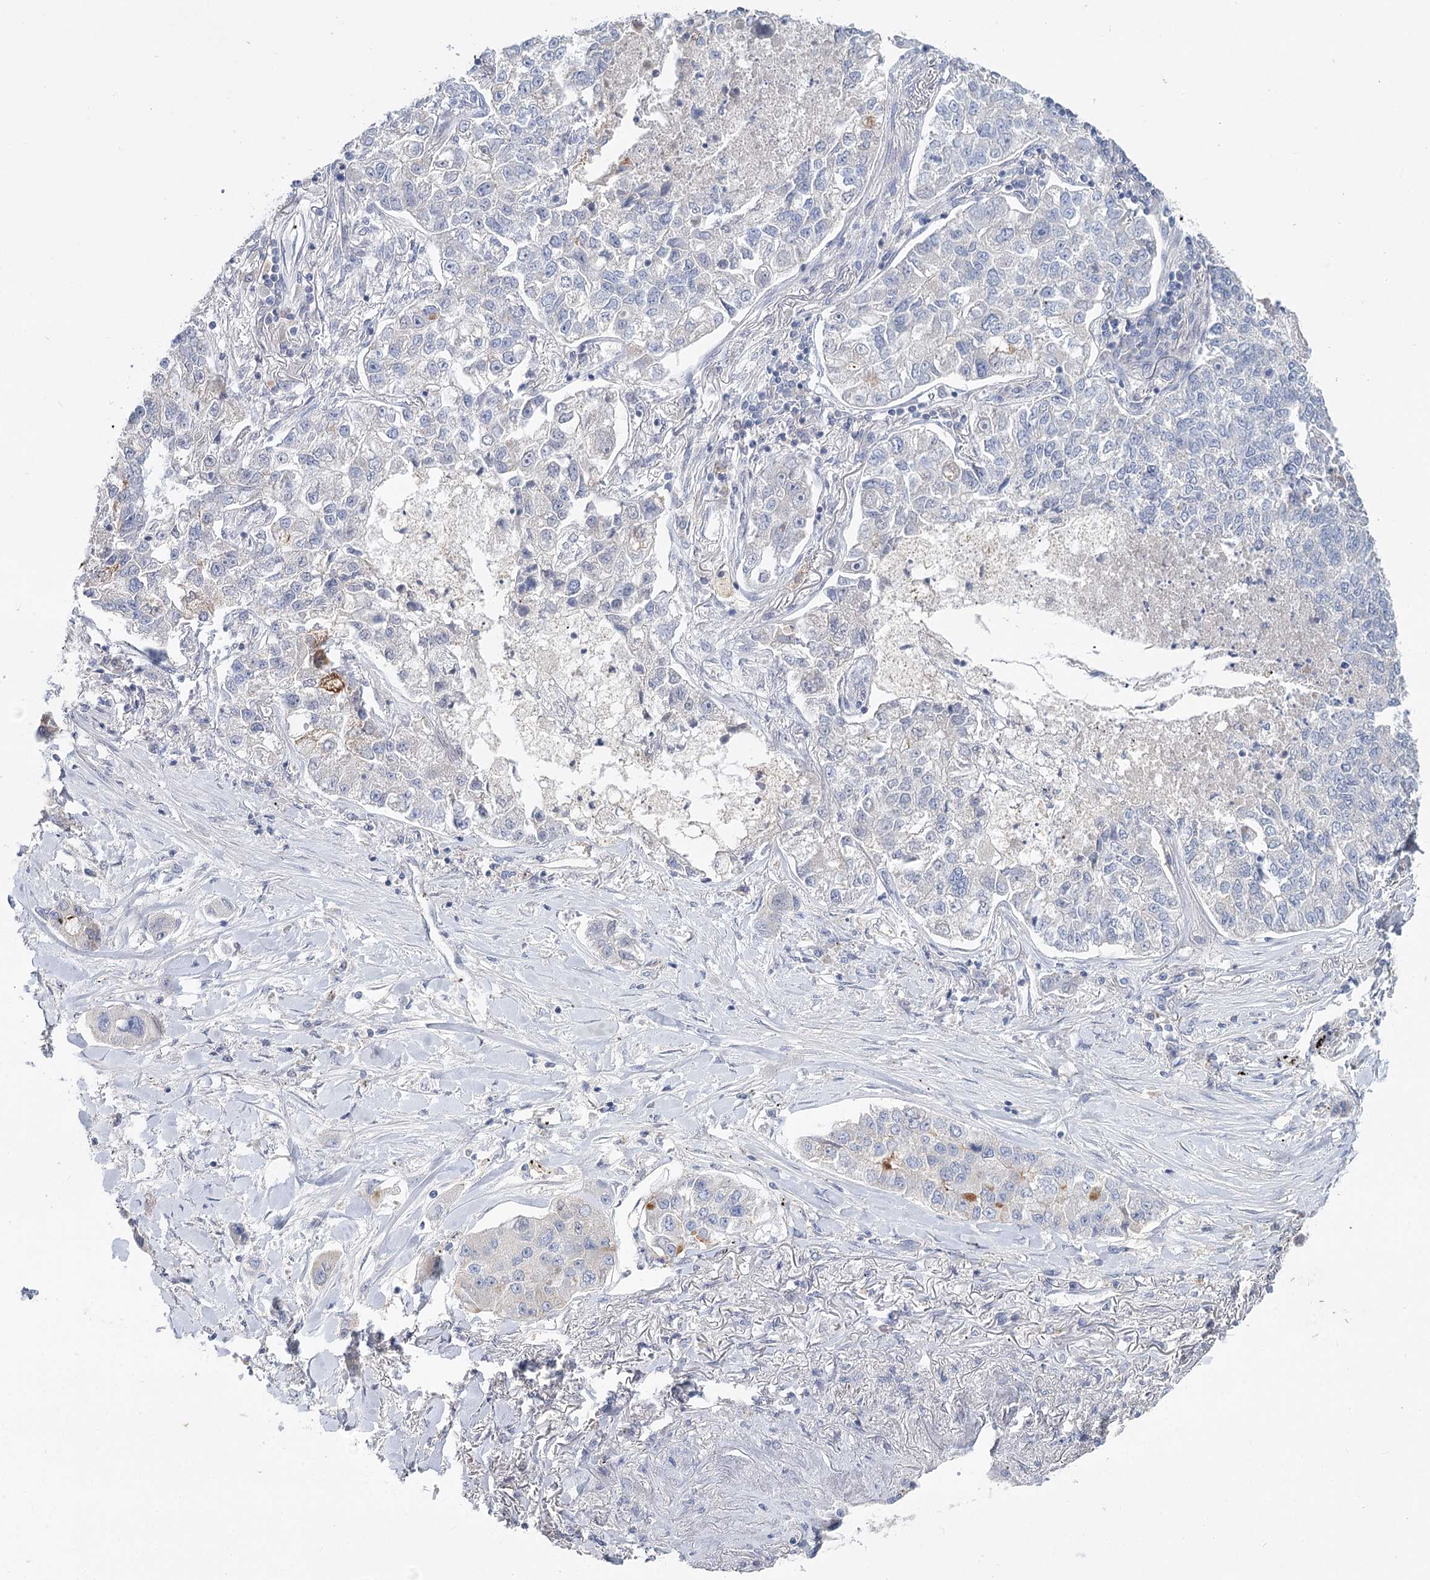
{"staining": {"intensity": "negative", "quantity": "none", "location": "none"}, "tissue": "lung cancer", "cell_type": "Tumor cells", "image_type": "cancer", "snomed": [{"axis": "morphology", "description": "Adenocarcinoma, NOS"}, {"axis": "topography", "description": "Lung"}], "caption": "Protein analysis of lung cancer exhibits no significant staining in tumor cells. Nuclei are stained in blue.", "gene": "ARHGAP44", "patient": {"sex": "male", "age": 49}}